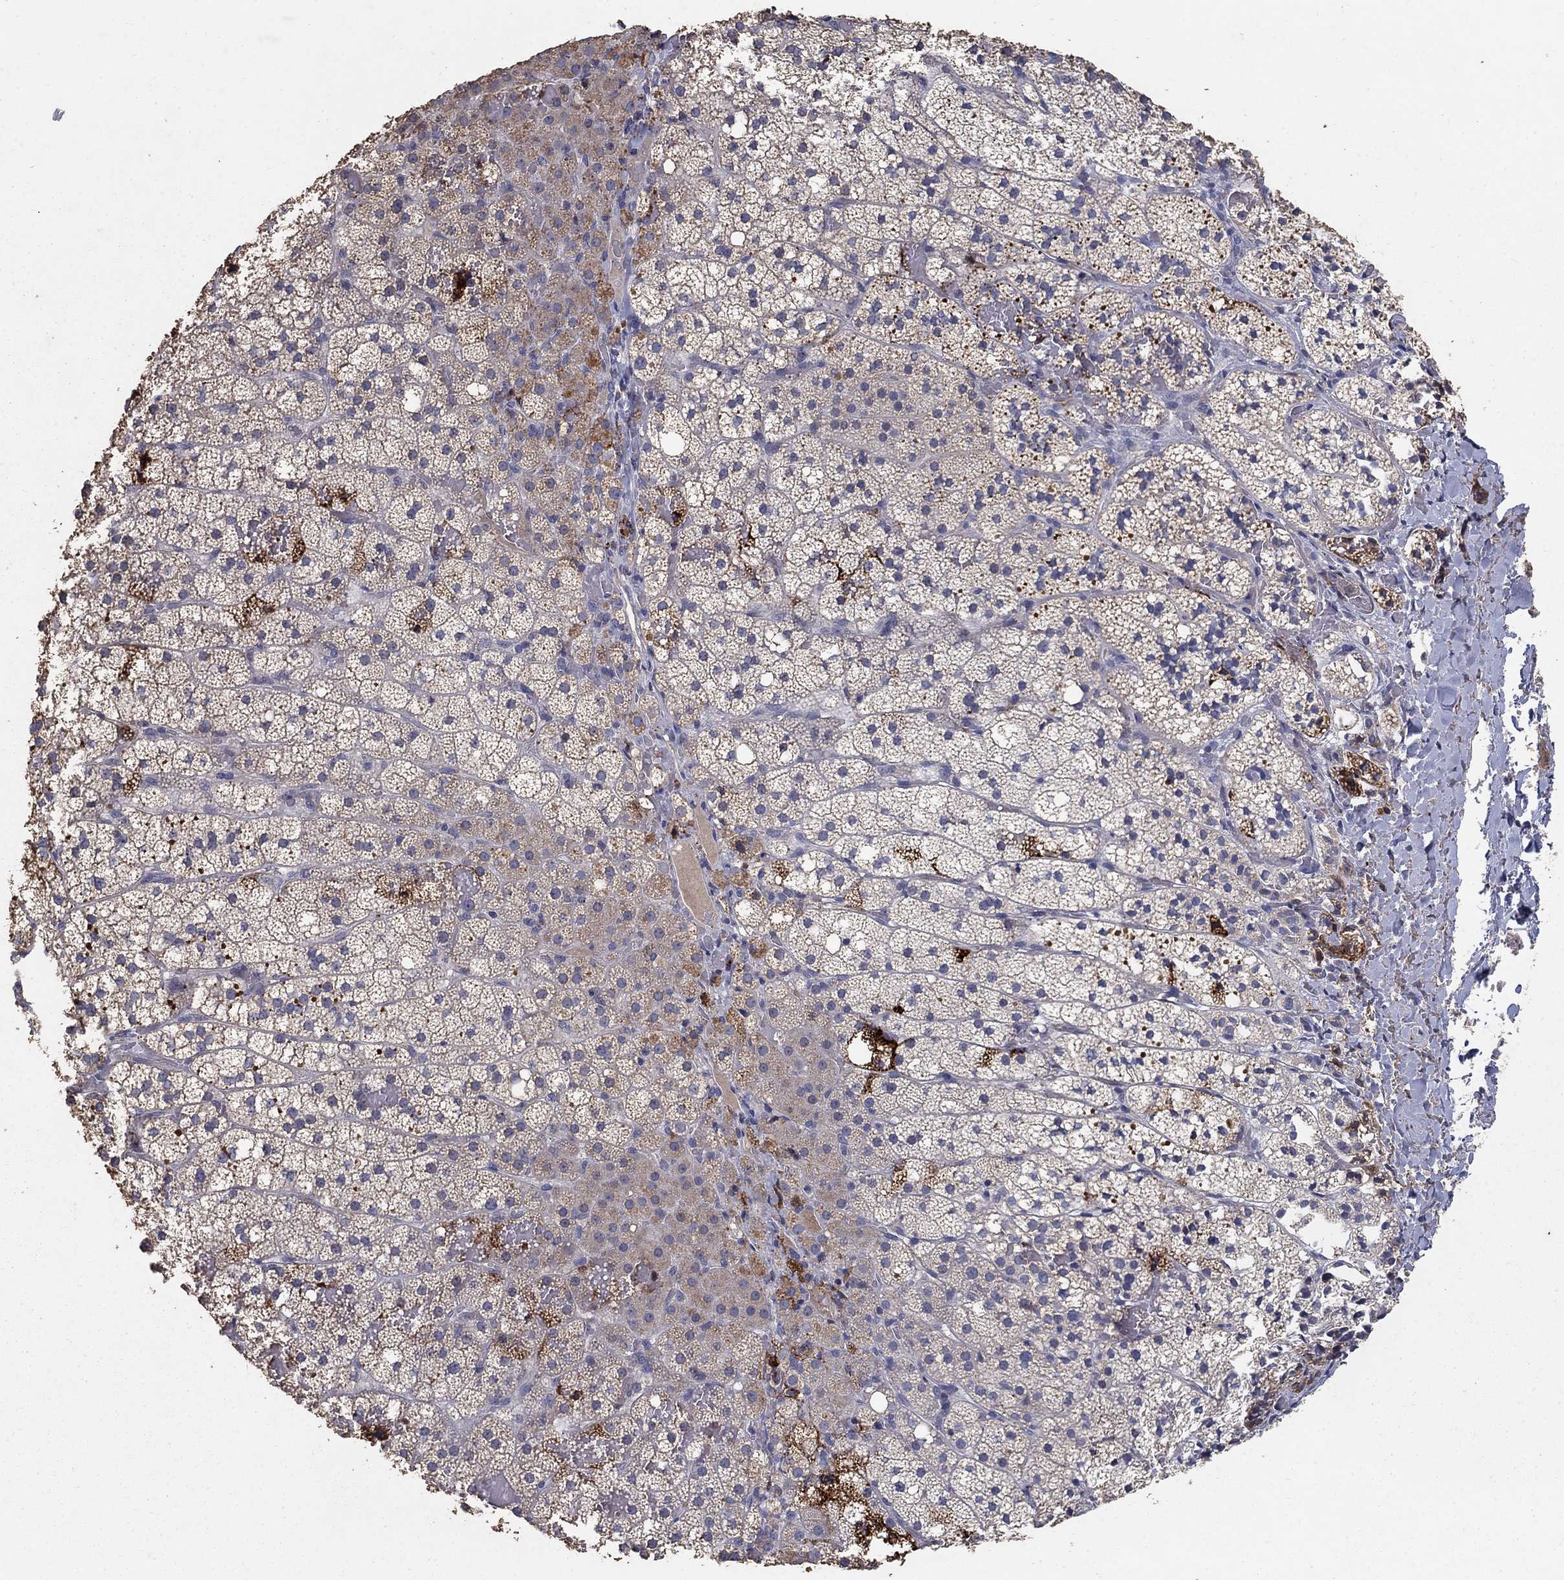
{"staining": {"intensity": "strong", "quantity": "<25%", "location": "cytoplasmic/membranous"}, "tissue": "adrenal gland", "cell_type": "Glandular cells", "image_type": "normal", "snomed": [{"axis": "morphology", "description": "Normal tissue, NOS"}, {"axis": "topography", "description": "Adrenal gland"}], "caption": "Protein analysis of unremarkable adrenal gland demonstrates strong cytoplasmic/membranous expression in about <25% of glandular cells.", "gene": "GPSM1", "patient": {"sex": "male", "age": 53}}